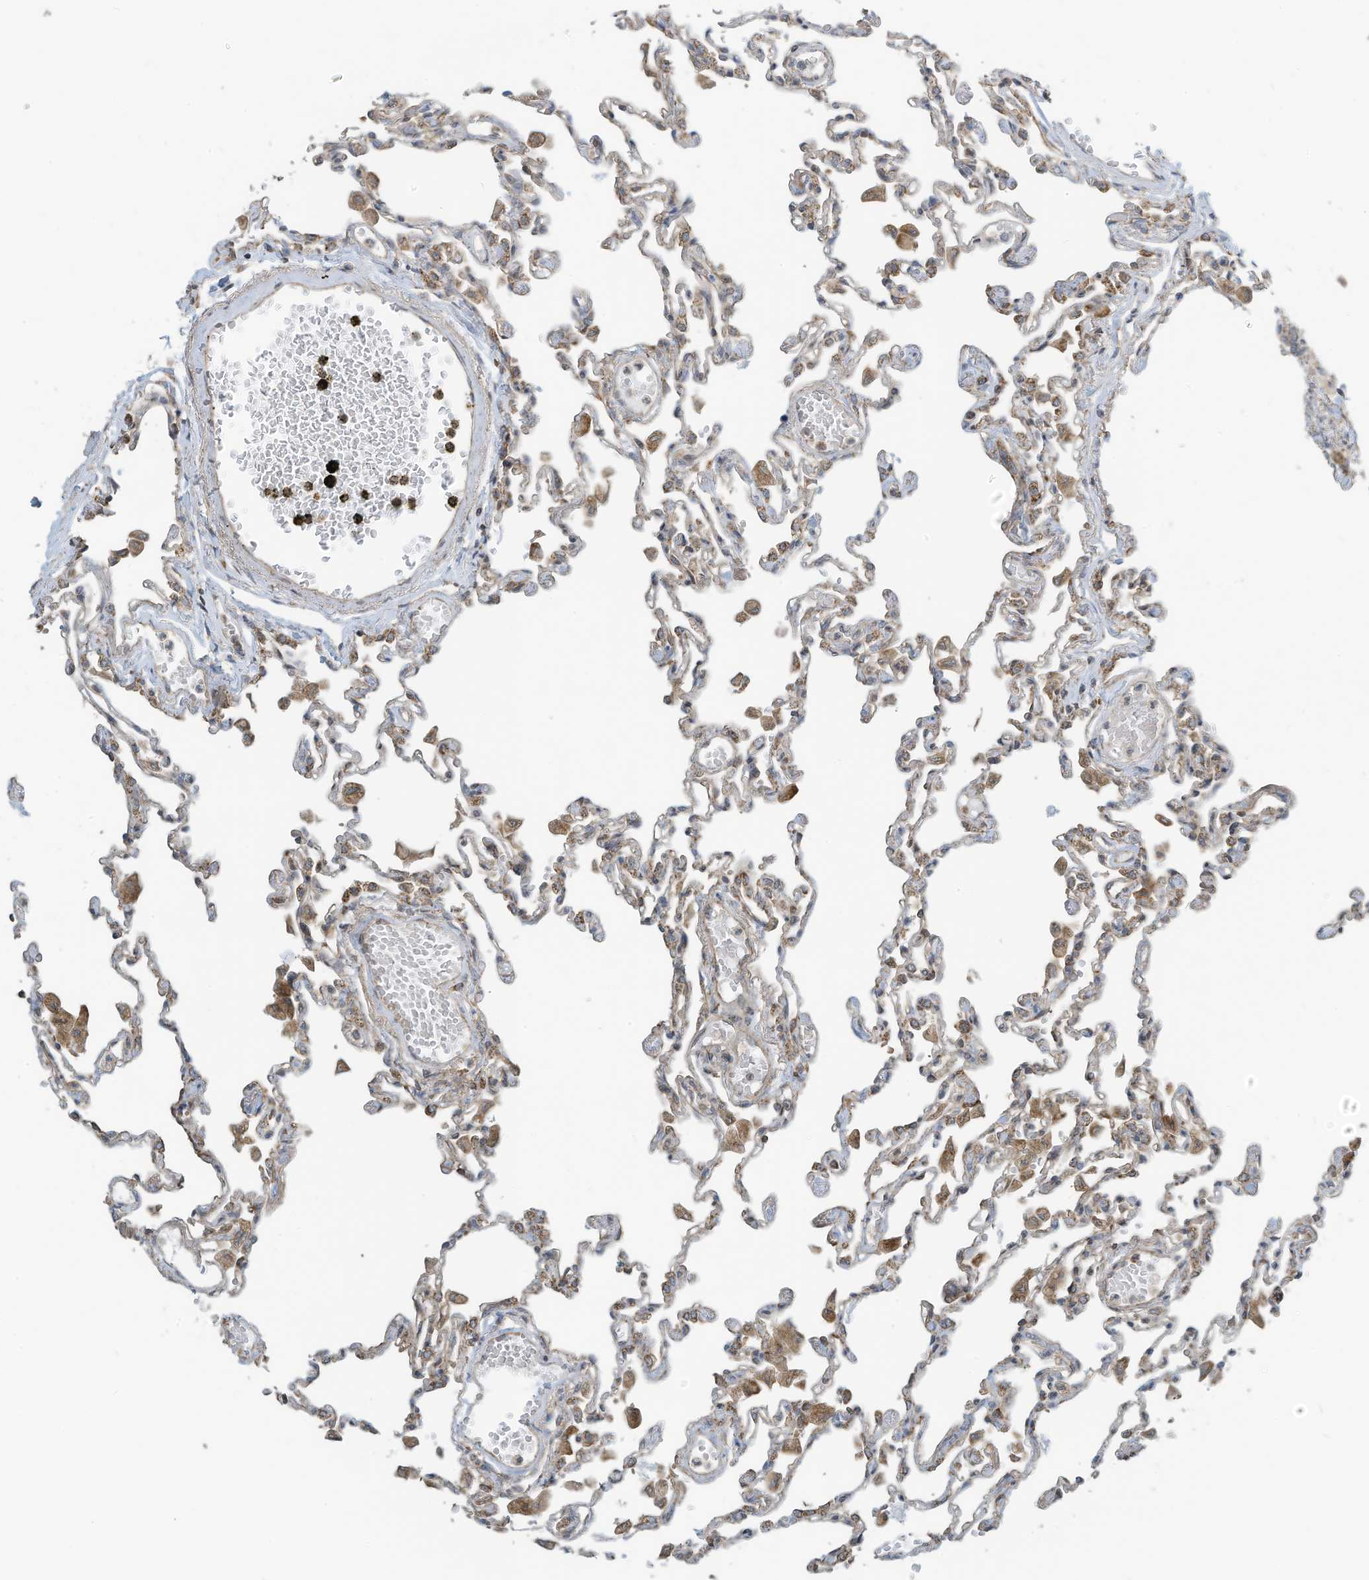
{"staining": {"intensity": "negative", "quantity": "none", "location": "none"}, "tissue": "lung", "cell_type": "Alveolar cells", "image_type": "normal", "snomed": [{"axis": "morphology", "description": "Normal tissue, NOS"}, {"axis": "topography", "description": "Bronchus"}, {"axis": "topography", "description": "Lung"}], "caption": "A high-resolution histopathology image shows immunohistochemistry (IHC) staining of normal lung, which shows no significant staining in alveolar cells.", "gene": "METTL6", "patient": {"sex": "female", "age": 49}}